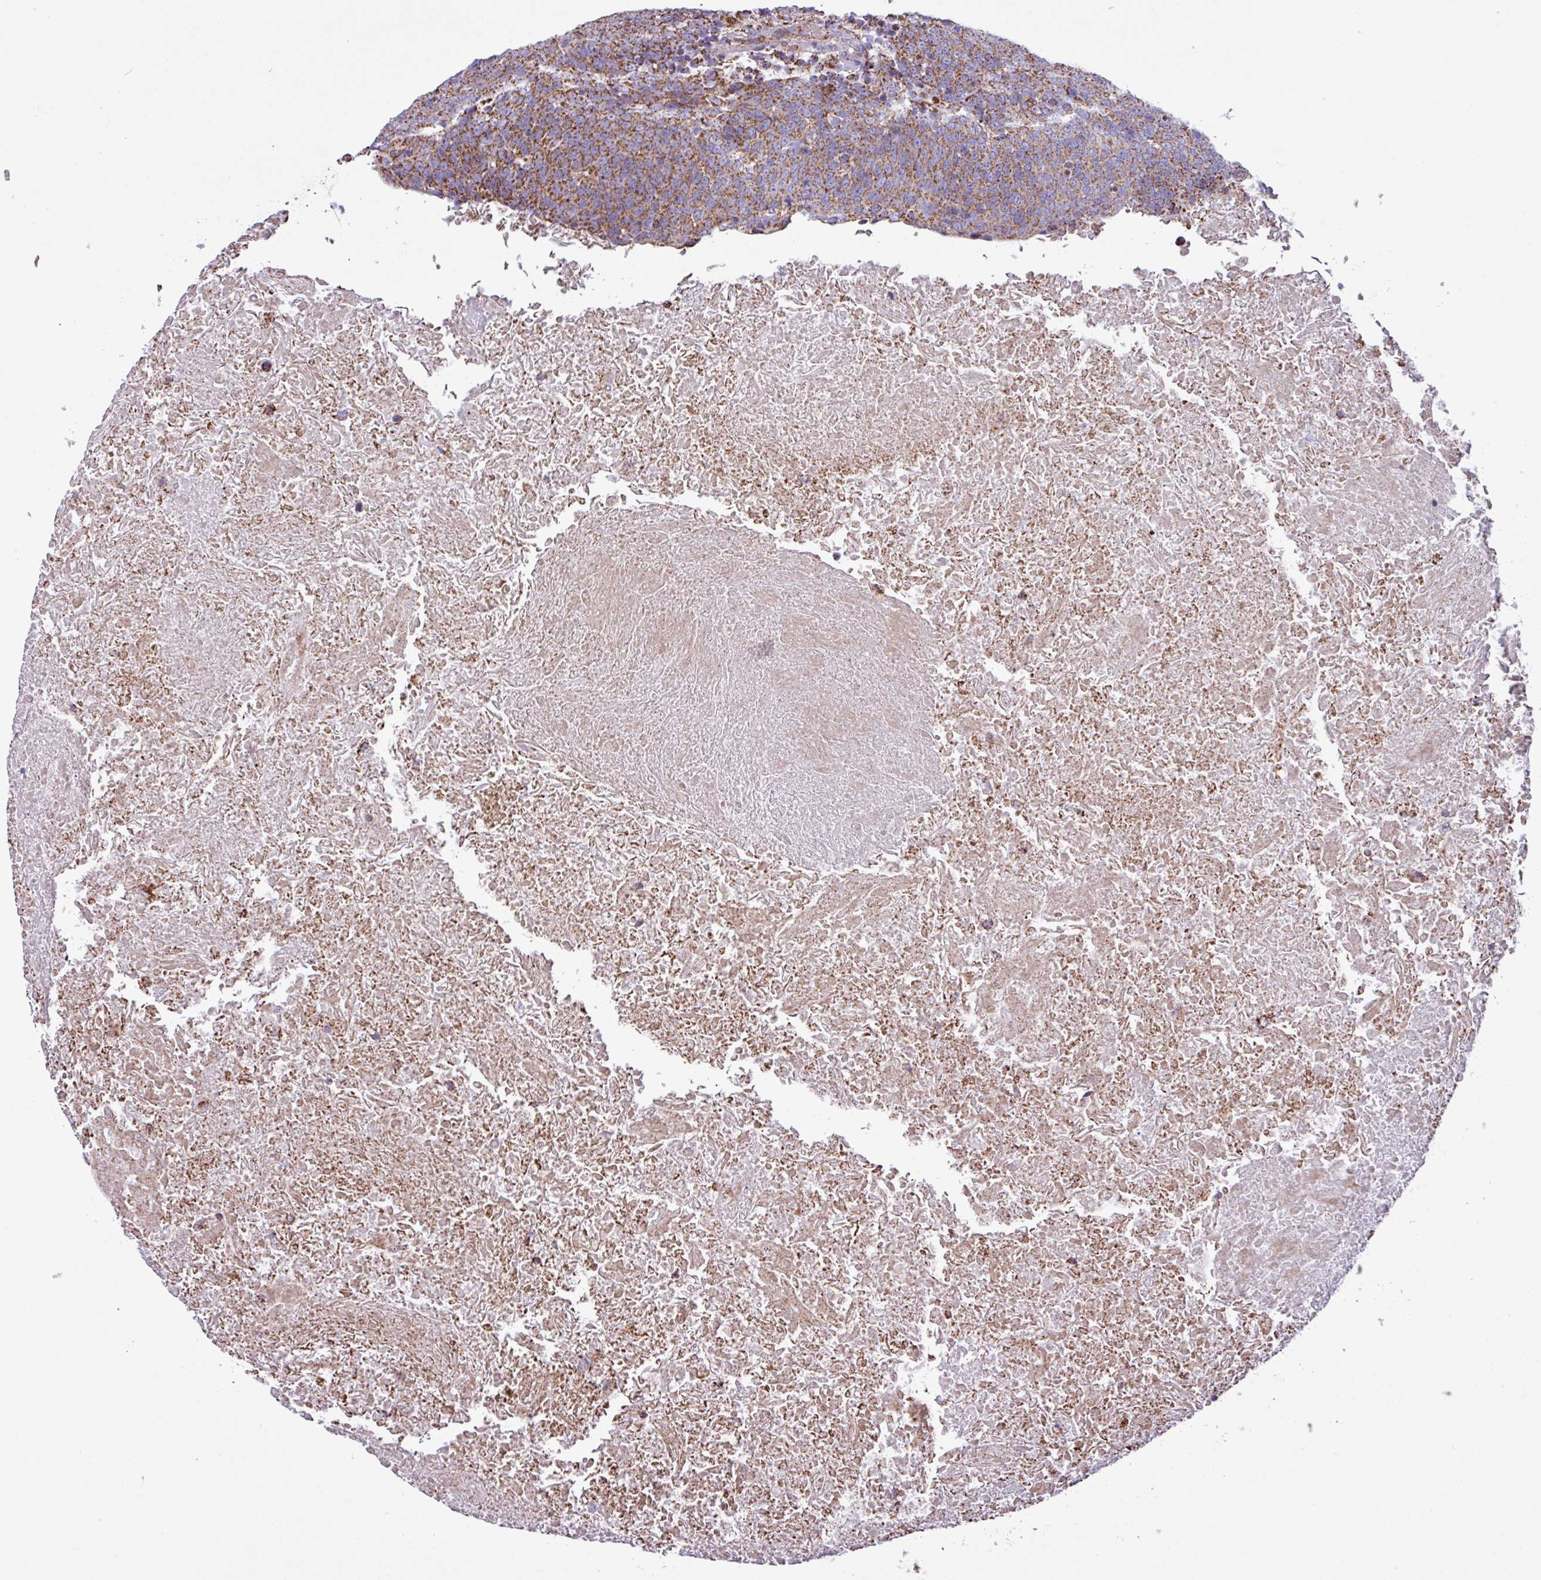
{"staining": {"intensity": "moderate", "quantity": ">75%", "location": "cytoplasmic/membranous"}, "tissue": "head and neck cancer", "cell_type": "Tumor cells", "image_type": "cancer", "snomed": [{"axis": "morphology", "description": "Squamous cell carcinoma, NOS"}, {"axis": "morphology", "description": "Squamous cell carcinoma, metastatic, NOS"}, {"axis": "topography", "description": "Lymph node"}, {"axis": "topography", "description": "Head-Neck"}], "caption": "Head and neck cancer (metastatic squamous cell carcinoma) tissue shows moderate cytoplasmic/membranous expression in about >75% of tumor cells, visualized by immunohistochemistry.", "gene": "RTL3", "patient": {"sex": "male", "age": 62}}